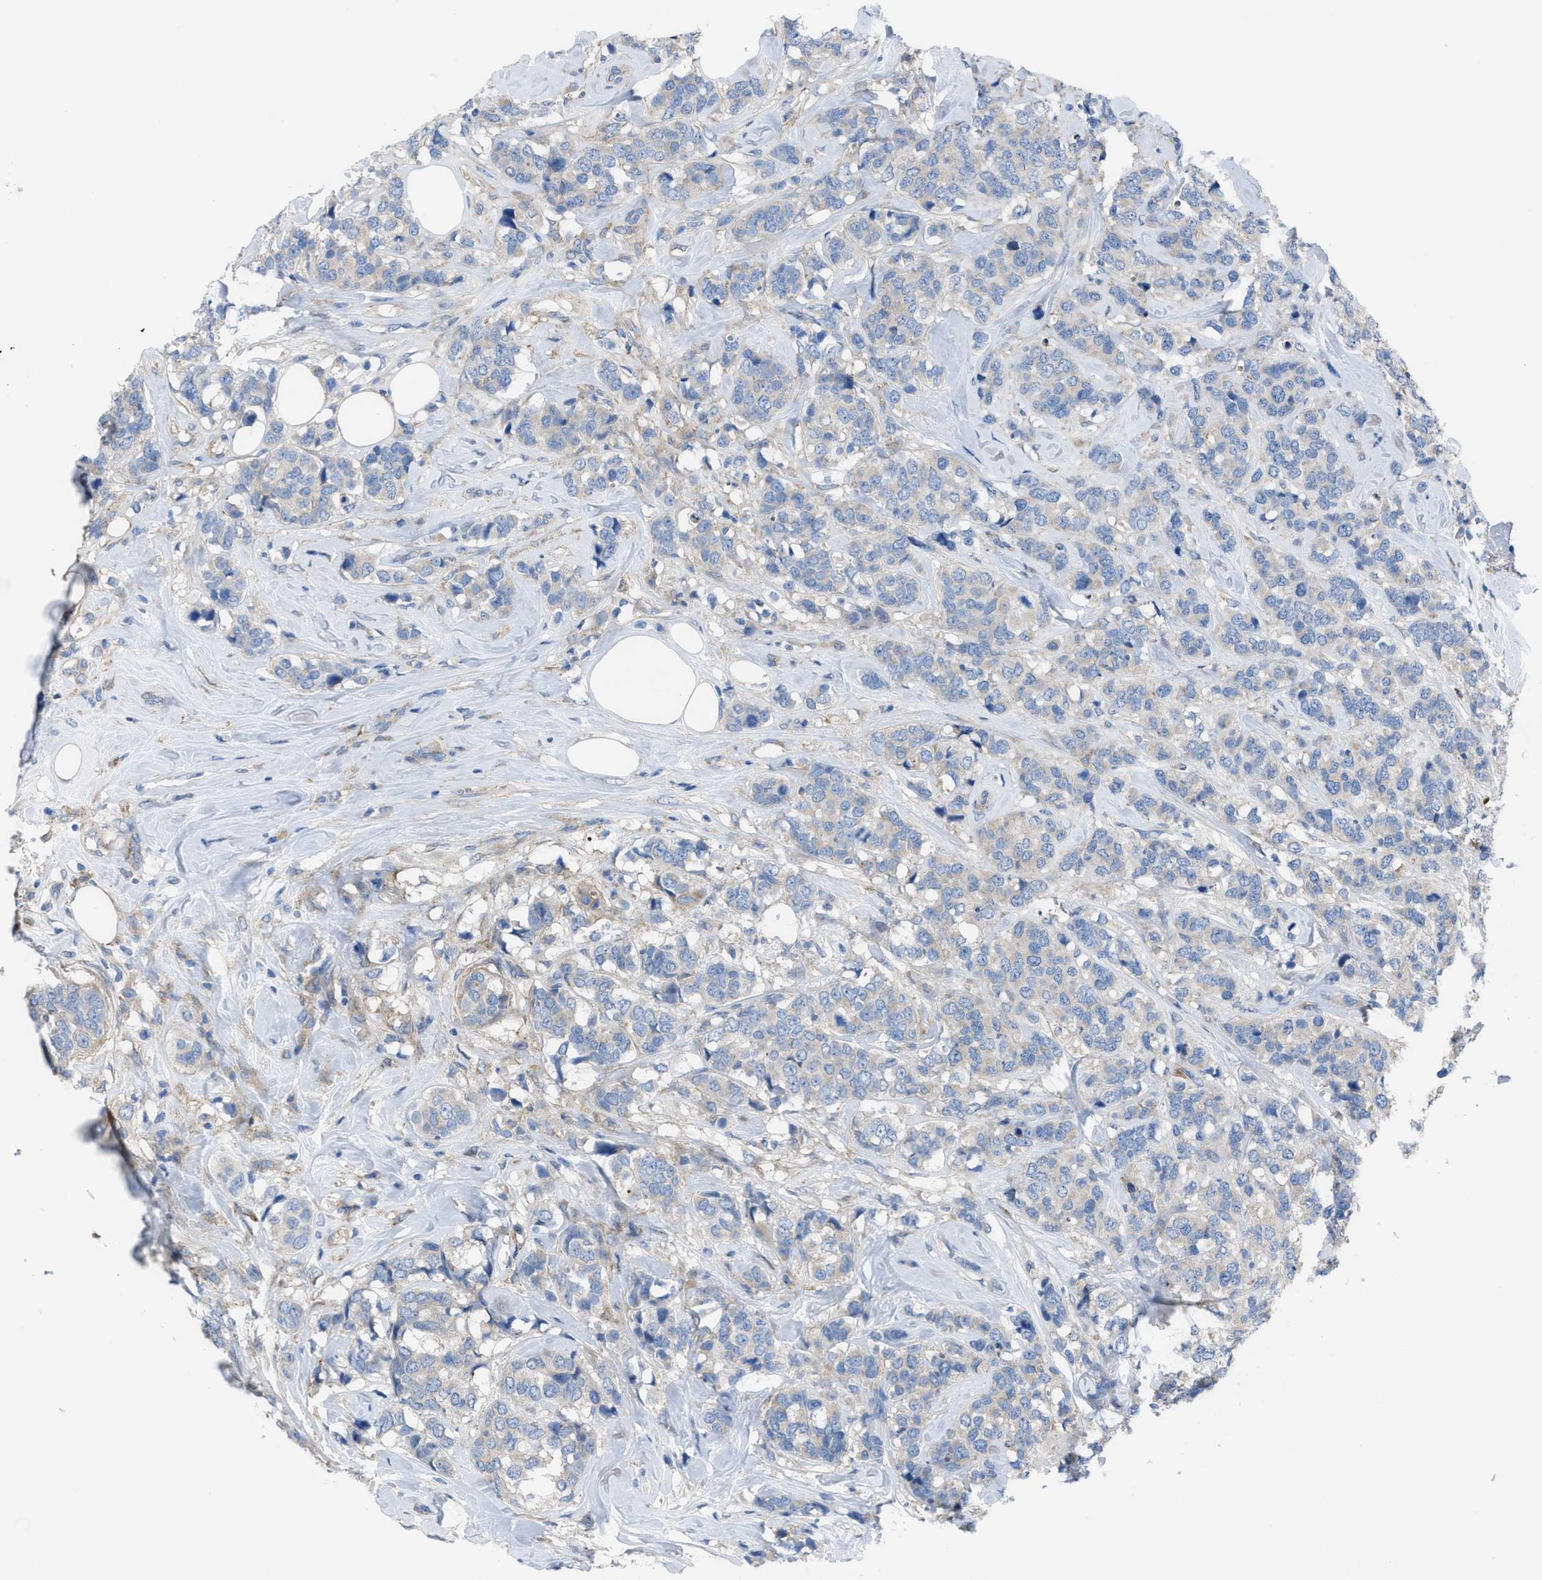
{"staining": {"intensity": "negative", "quantity": "none", "location": "none"}, "tissue": "breast cancer", "cell_type": "Tumor cells", "image_type": "cancer", "snomed": [{"axis": "morphology", "description": "Lobular carcinoma"}, {"axis": "topography", "description": "Breast"}], "caption": "Photomicrograph shows no protein positivity in tumor cells of lobular carcinoma (breast) tissue. (DAB (3,3'-diaminobenzidine) IHC visualized using brightfield microscopy, high magnification).", "gene": "EGFR", "patient": {"sex": "female", "age": 59}}